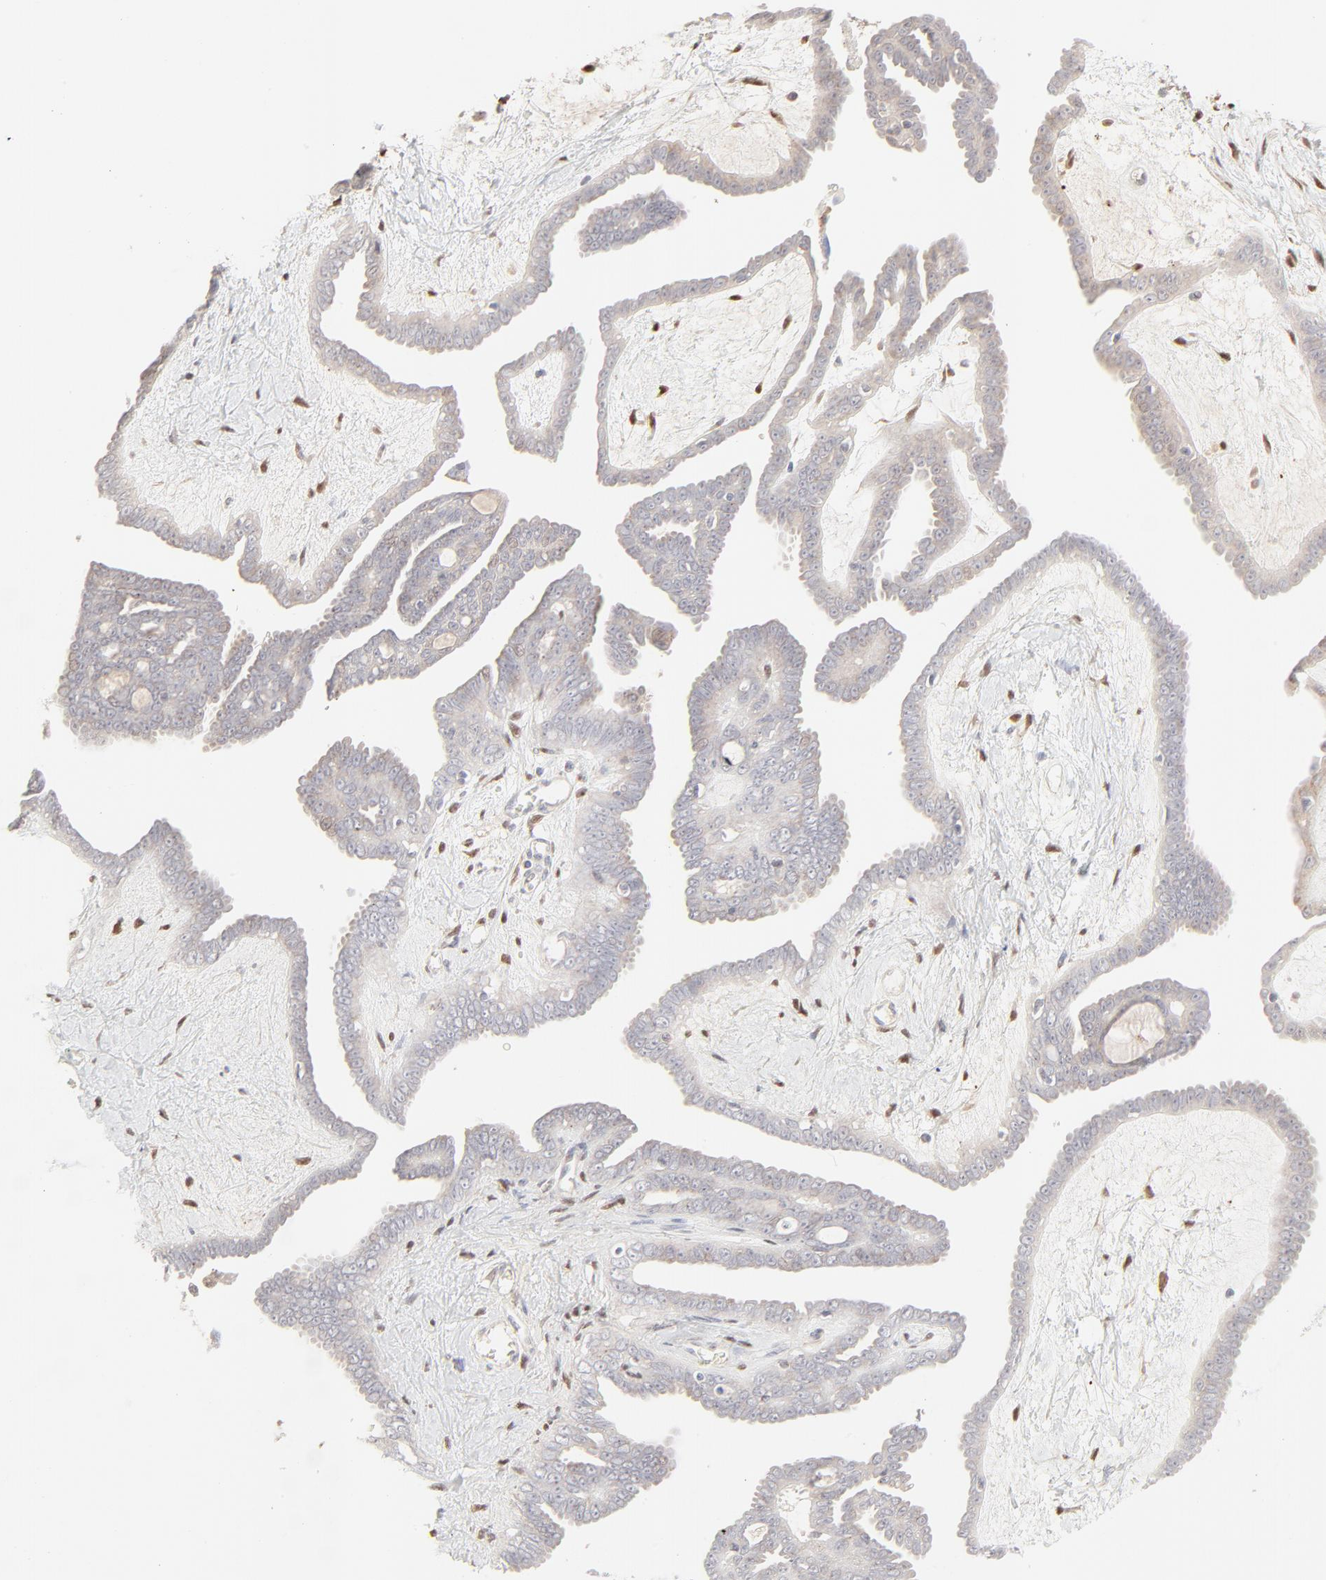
{"staining": {"intensity": "negative", "quantity": "none", "location": "none"}, "tissue": "ovarian cancer", "cell_type": "Tumor cells", "image_type": "cancer", "snomed": [{"axis": "morphology", "description": "Cystadenocarcinoma, serous, NOS"}, {"axis": "topography", "description": "Ovary"}], "caption": "Human ovarian cancer stained for a protein using immunohistochemistry demonstrates no positivity in tumor cells.", "gene": "LGALS2", "patient": {"sex": "female", "age": 71}}